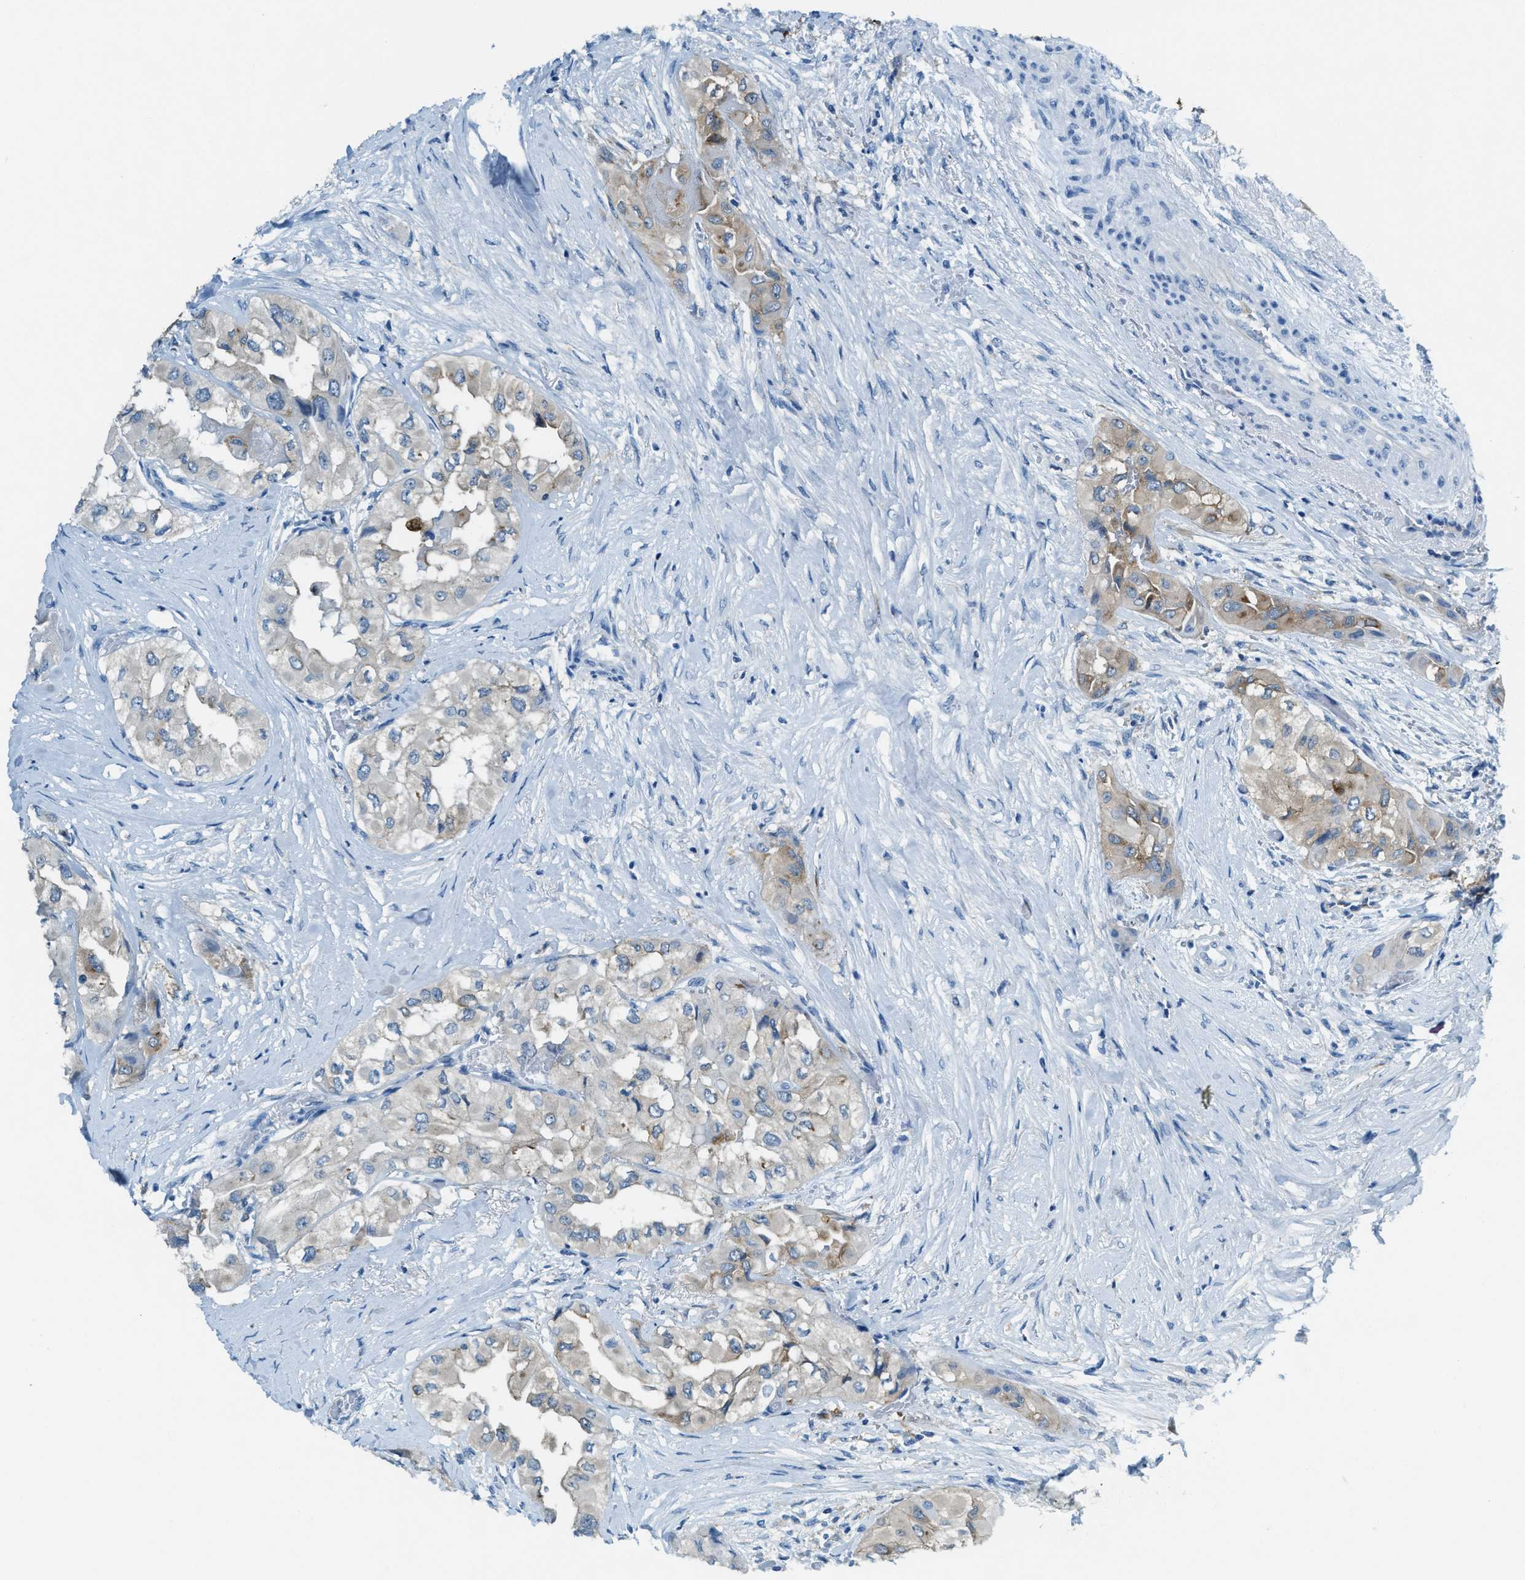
{"staining": {"intensity": "weak", "quantity": "<25%", "location": "cytoplasmic/membranous"}, "tissue": "thyroid cancer", "cell_type": "Tumor cells", "image_type": "cancer", "snomed": [{"axis": "morphology", "description": "Papillary adenocarcinoma, NOS"}, {"axis": "topography", "description": "Thyroid gland"}], "caption": "This micrograph is of papillary adenocarcinoma (thyroid) stained with immunohistochemistry to label a protein in brown with the nuclei are counter-stained blue. There is no positivity in tumor cells. (DAB immunohistochemistry, high magnification).", "gene": "MATCAP2", "patient": {"sex": "female", "age": 59}}